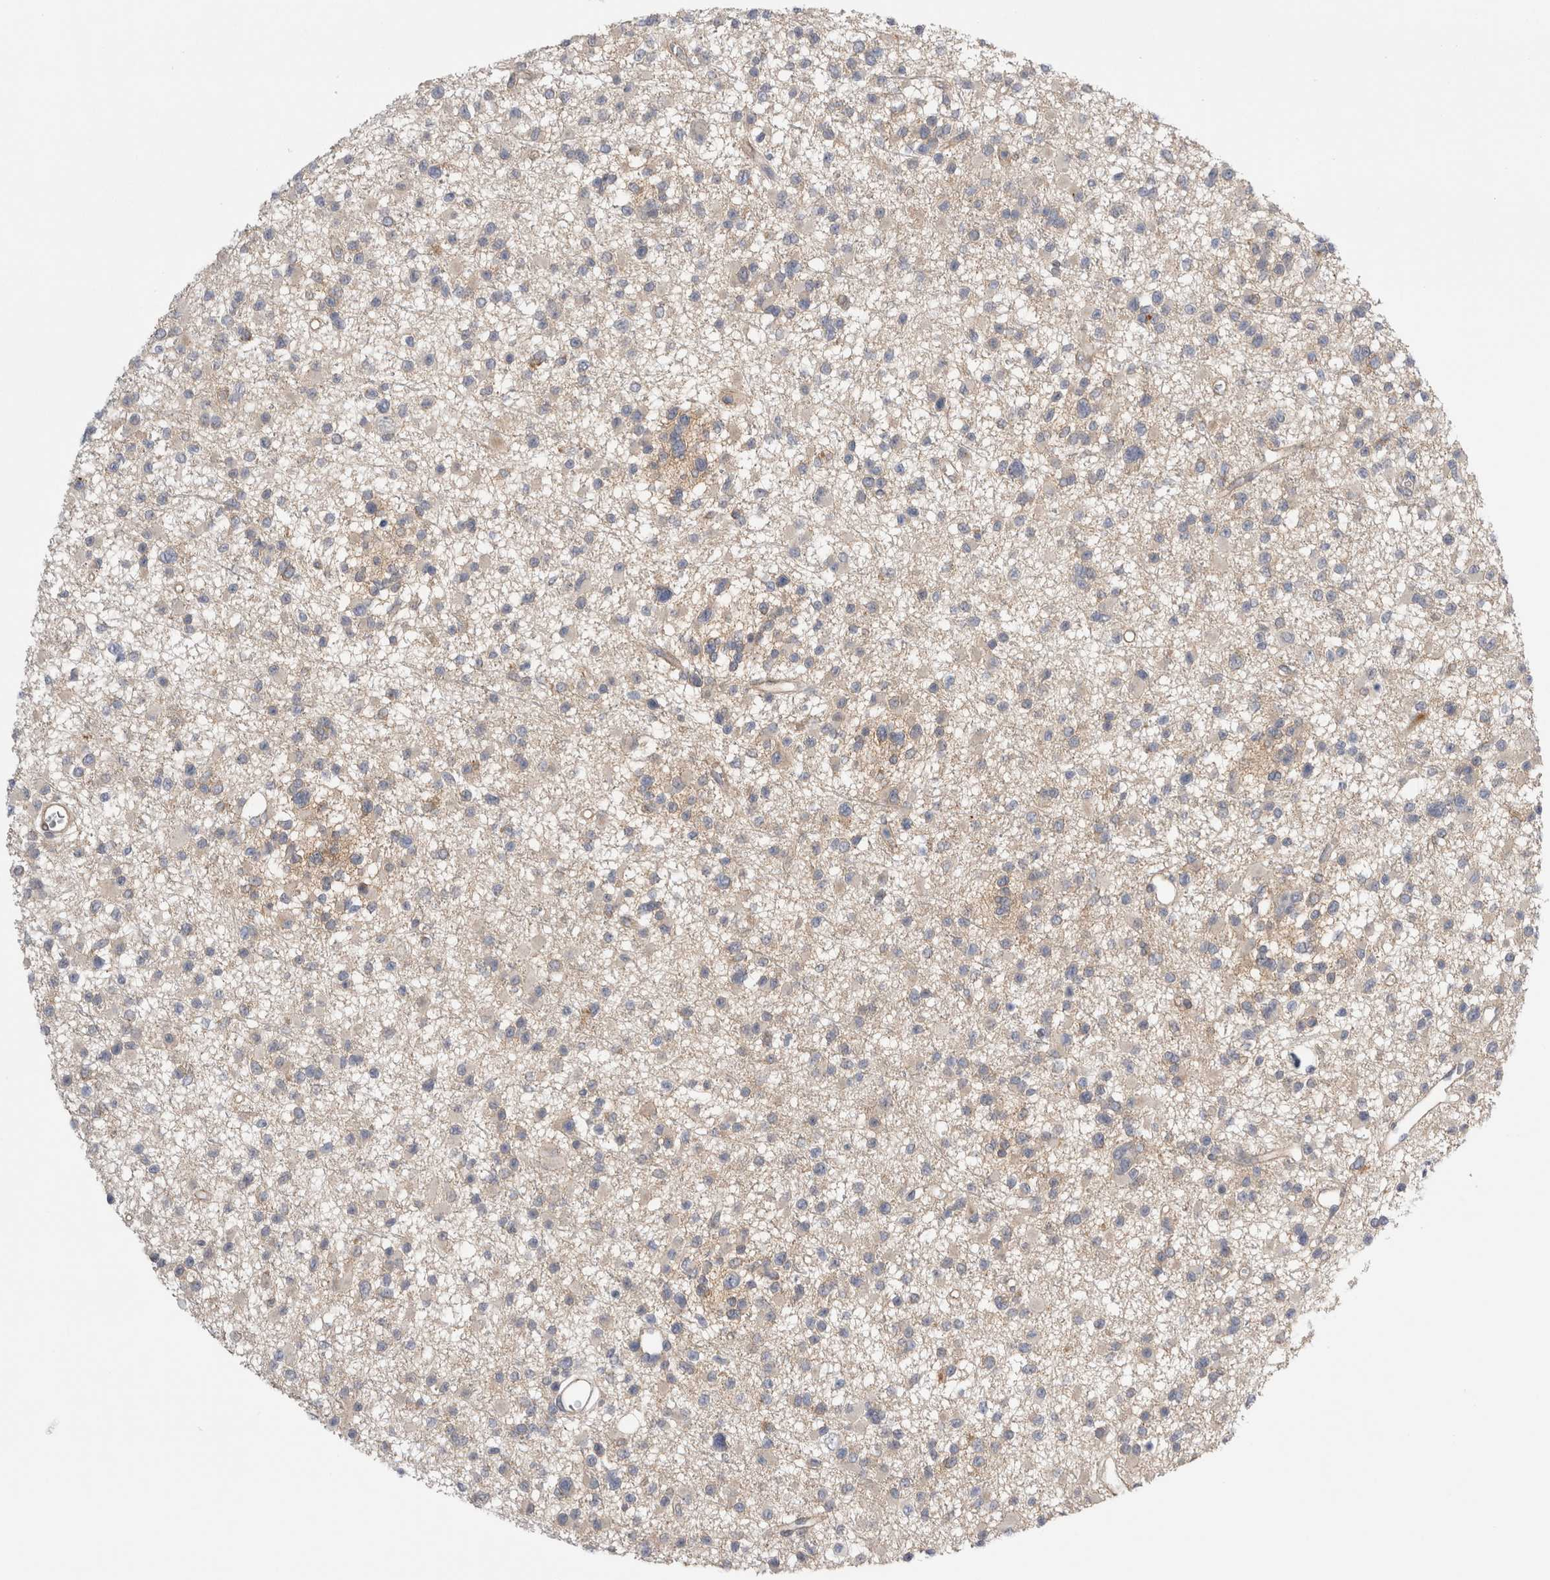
{"staining": {"intensity": "negative", "quantity": "none", "location": "none"}, "tissue": "glioma", "cell_type": "Tumor cells", "image_type": "cancer", "snomed": [{"axis": "morphology", "description": "Glioma, malignant, Low grade"}, {"axis": "topography", "description": "Brain"}], "caption": "Immunohistochemistry (IHC) image of human glioma stained for a protein (brown), which displays no expression in tumor cells. (Stains: DAB (3,3'-diaminobenzidine) immunohistochemistry with hematoxylin counter stain, Microscopy: brightfield microscopy at high magnification).", "gene": "TAFA5", "patient": {"sex": "female", "age": 22}}